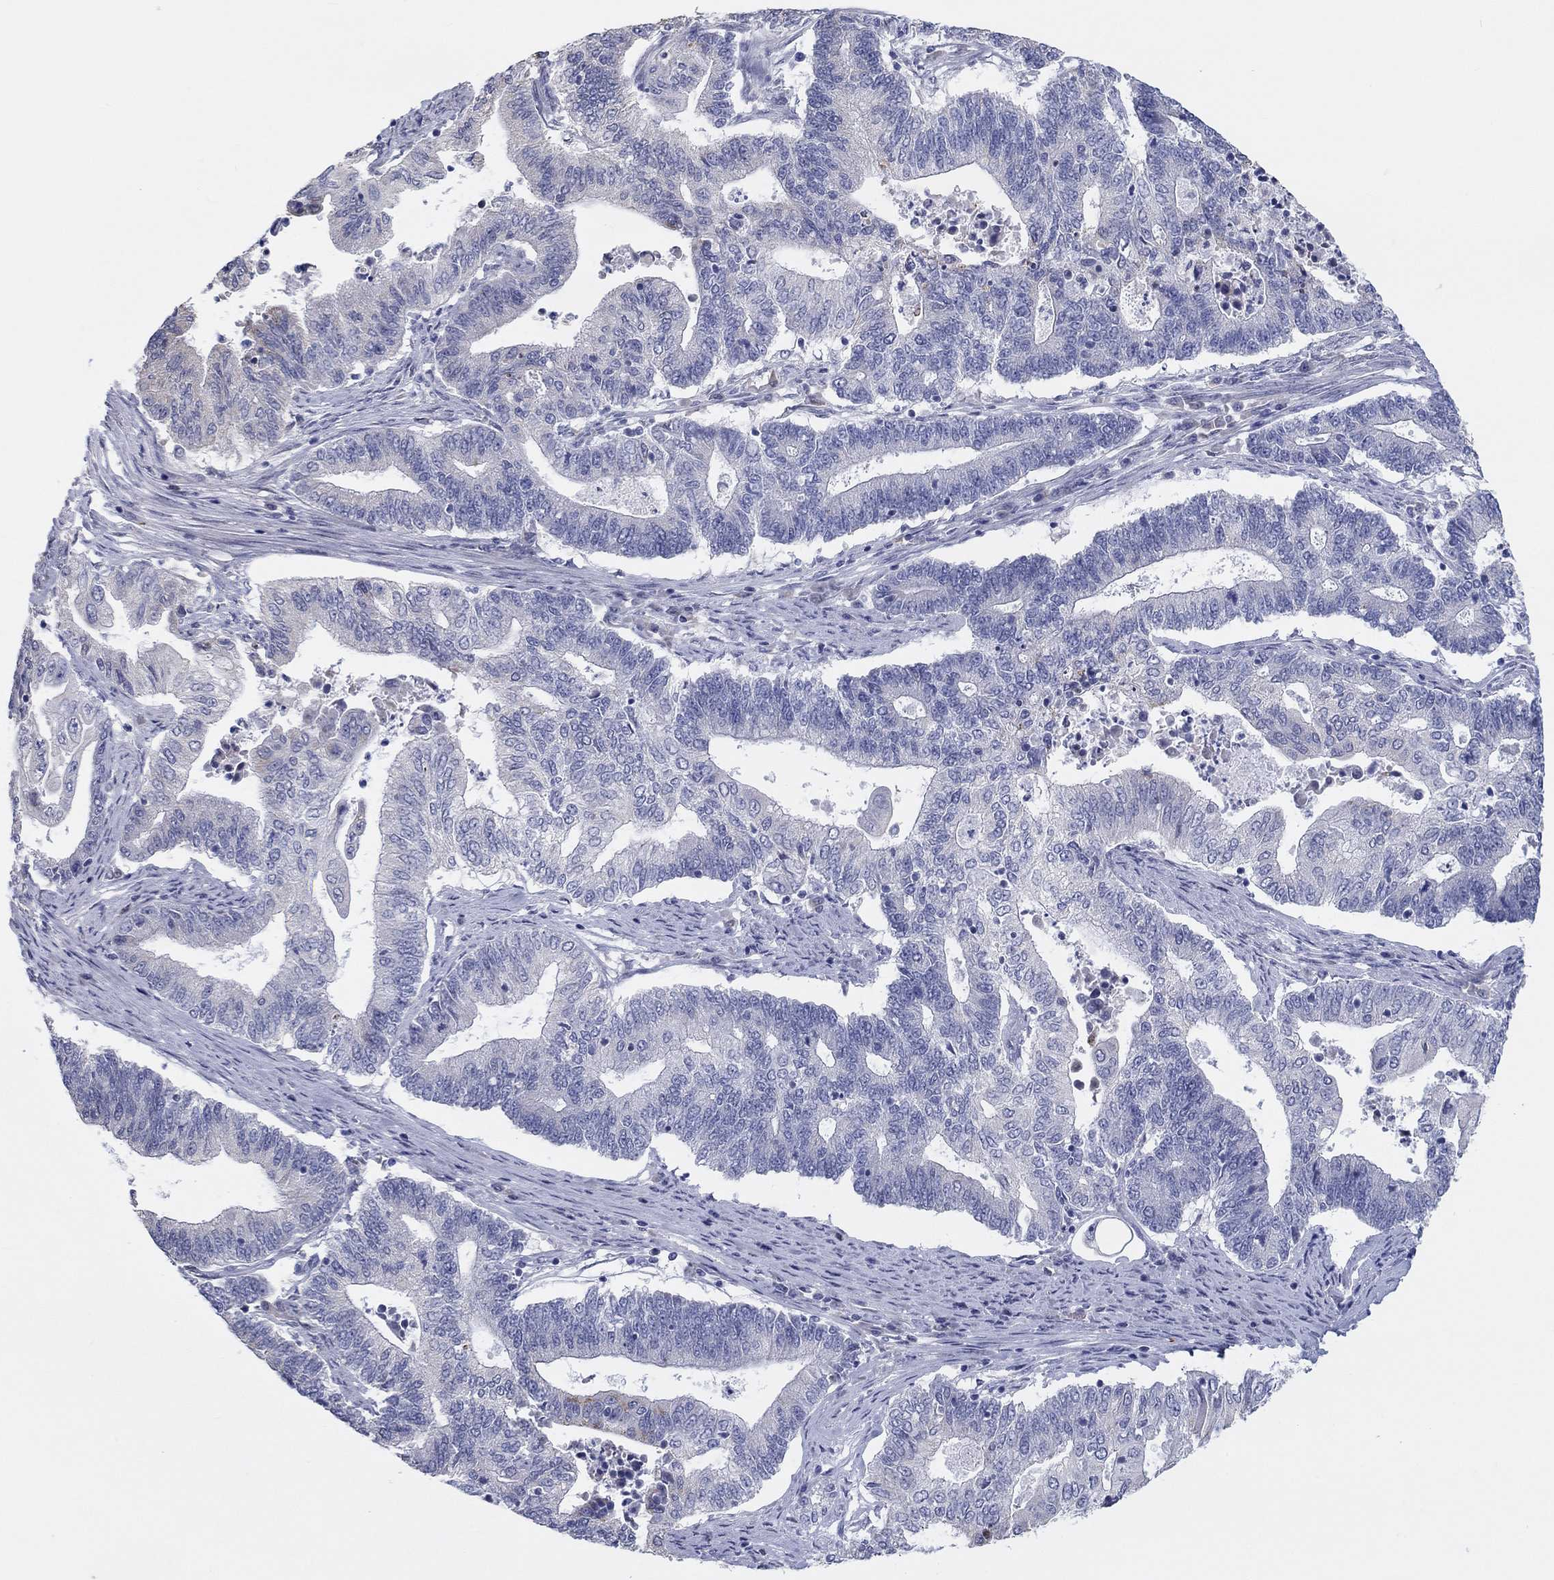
{"staining": {"intensity": "negative", "quantity": "none", "location": "none"}, "tissue": "endometrial cancer", "cell_type": "Tumor cells", "image_type": "cancer", "snomed": [{"axis": "morphology", "description": "Adenocarcinoma, NOS"}, {"axis": "topography", "description": "Uterus"}, {"axis": "topography", "description": "Endometrium"}], "caption": "High magnification brightfield microscopy of adenocarcinoma (endometrial) stained with DAB (brown) and counterstained with hematoxylin (blue): tumor cells show no significant expression. (Immunohistochemistry, brightfield microscopy, high magnification).", "gene": "LRRC4C", "patient": {"sex": "female", "age": 54}}